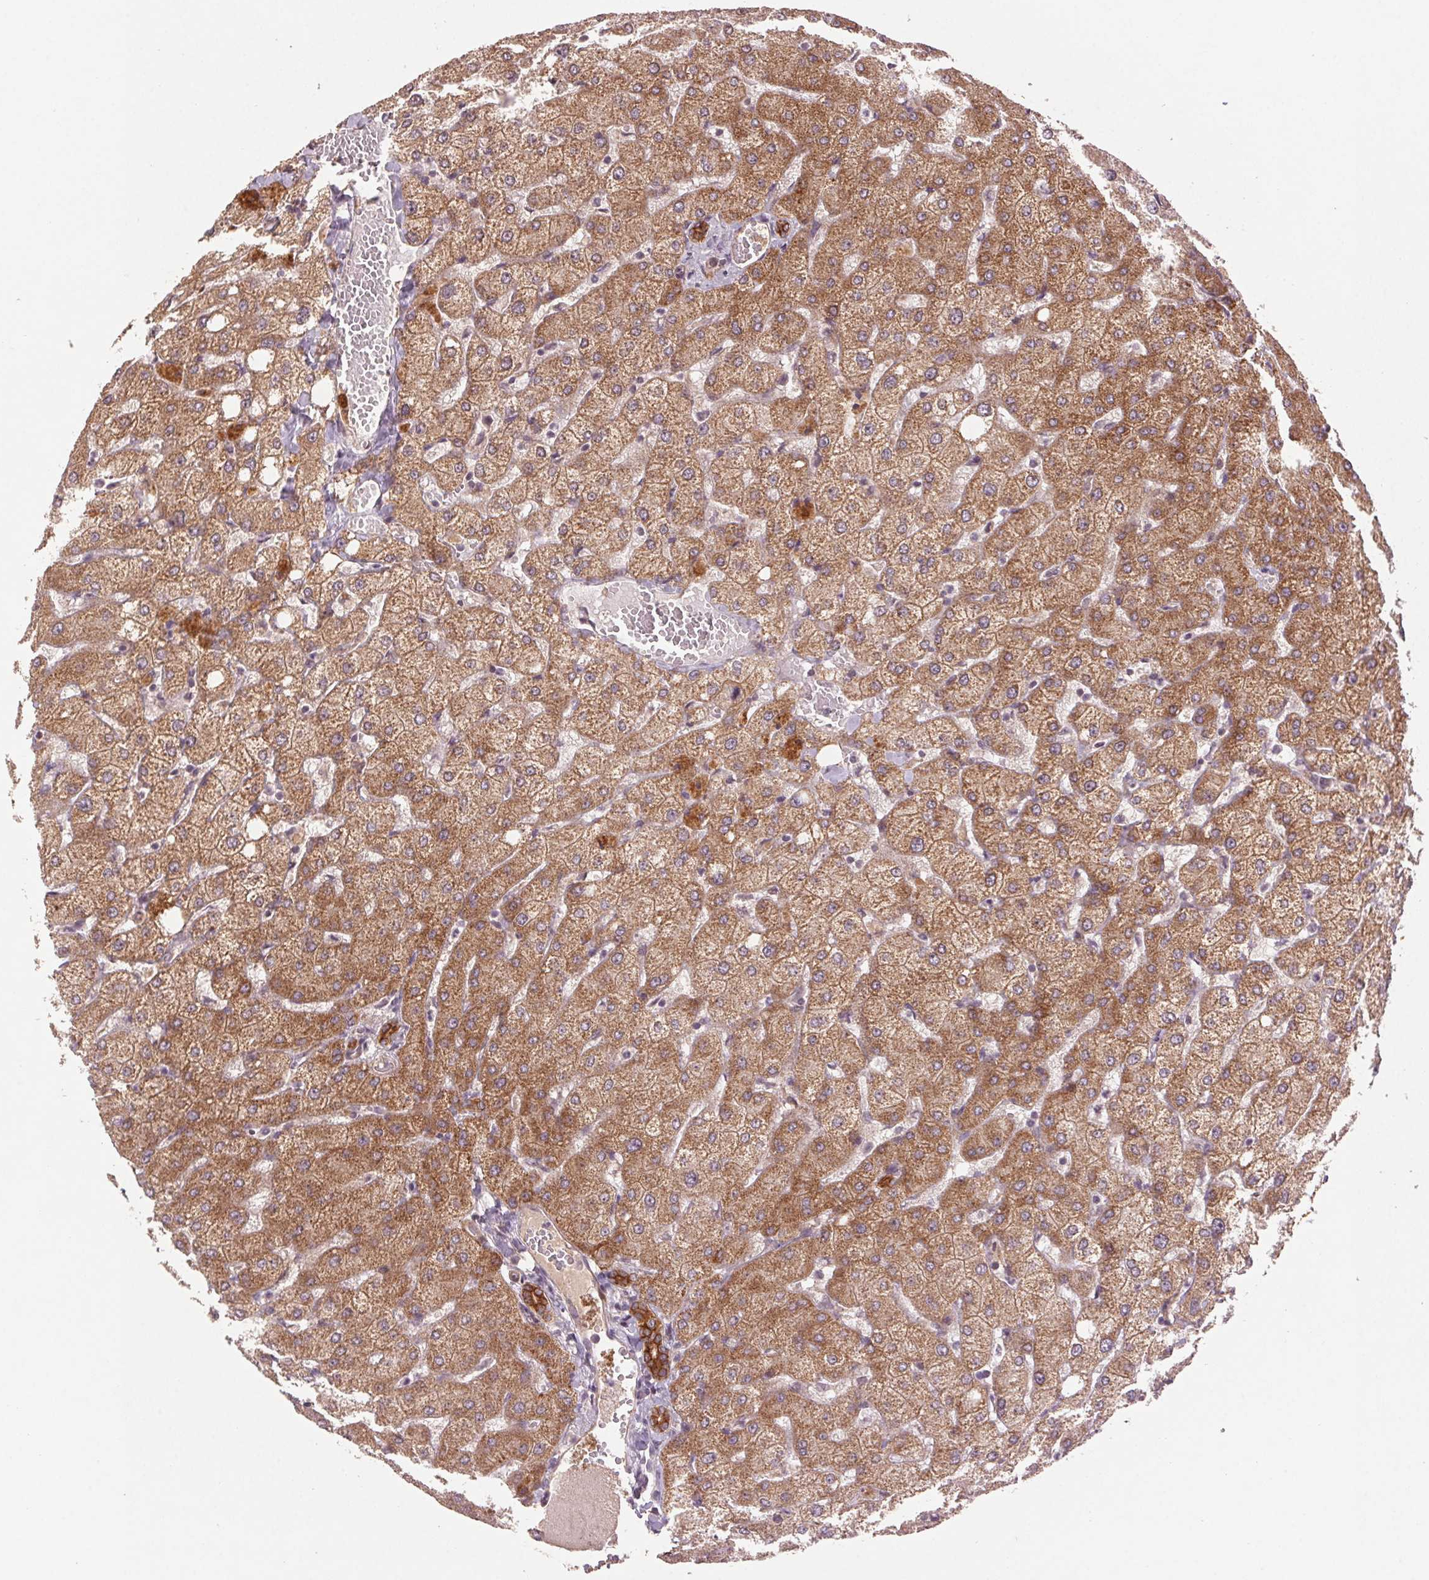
{"staining": {"intensity": "strong", "quantity": ">75%", "location": "cytoplasmic/membranous"}, "tissue": "liver", "cell_type": "Cholangiocytes", "image_type": "normal", "snomed": [{"axis": "morphology", "description": "Normal tissue, NOS"}, {"axis": "topography", "description": "Liver"}], "caption": "Benign liver was stained to show a protein in brown. There is high levels of strong cytoplasmic/membranous positivity in approximately >75% of cholangiocytes.", "gene": "SMLR1", "patient": {"sex": "female", "age": 54}}